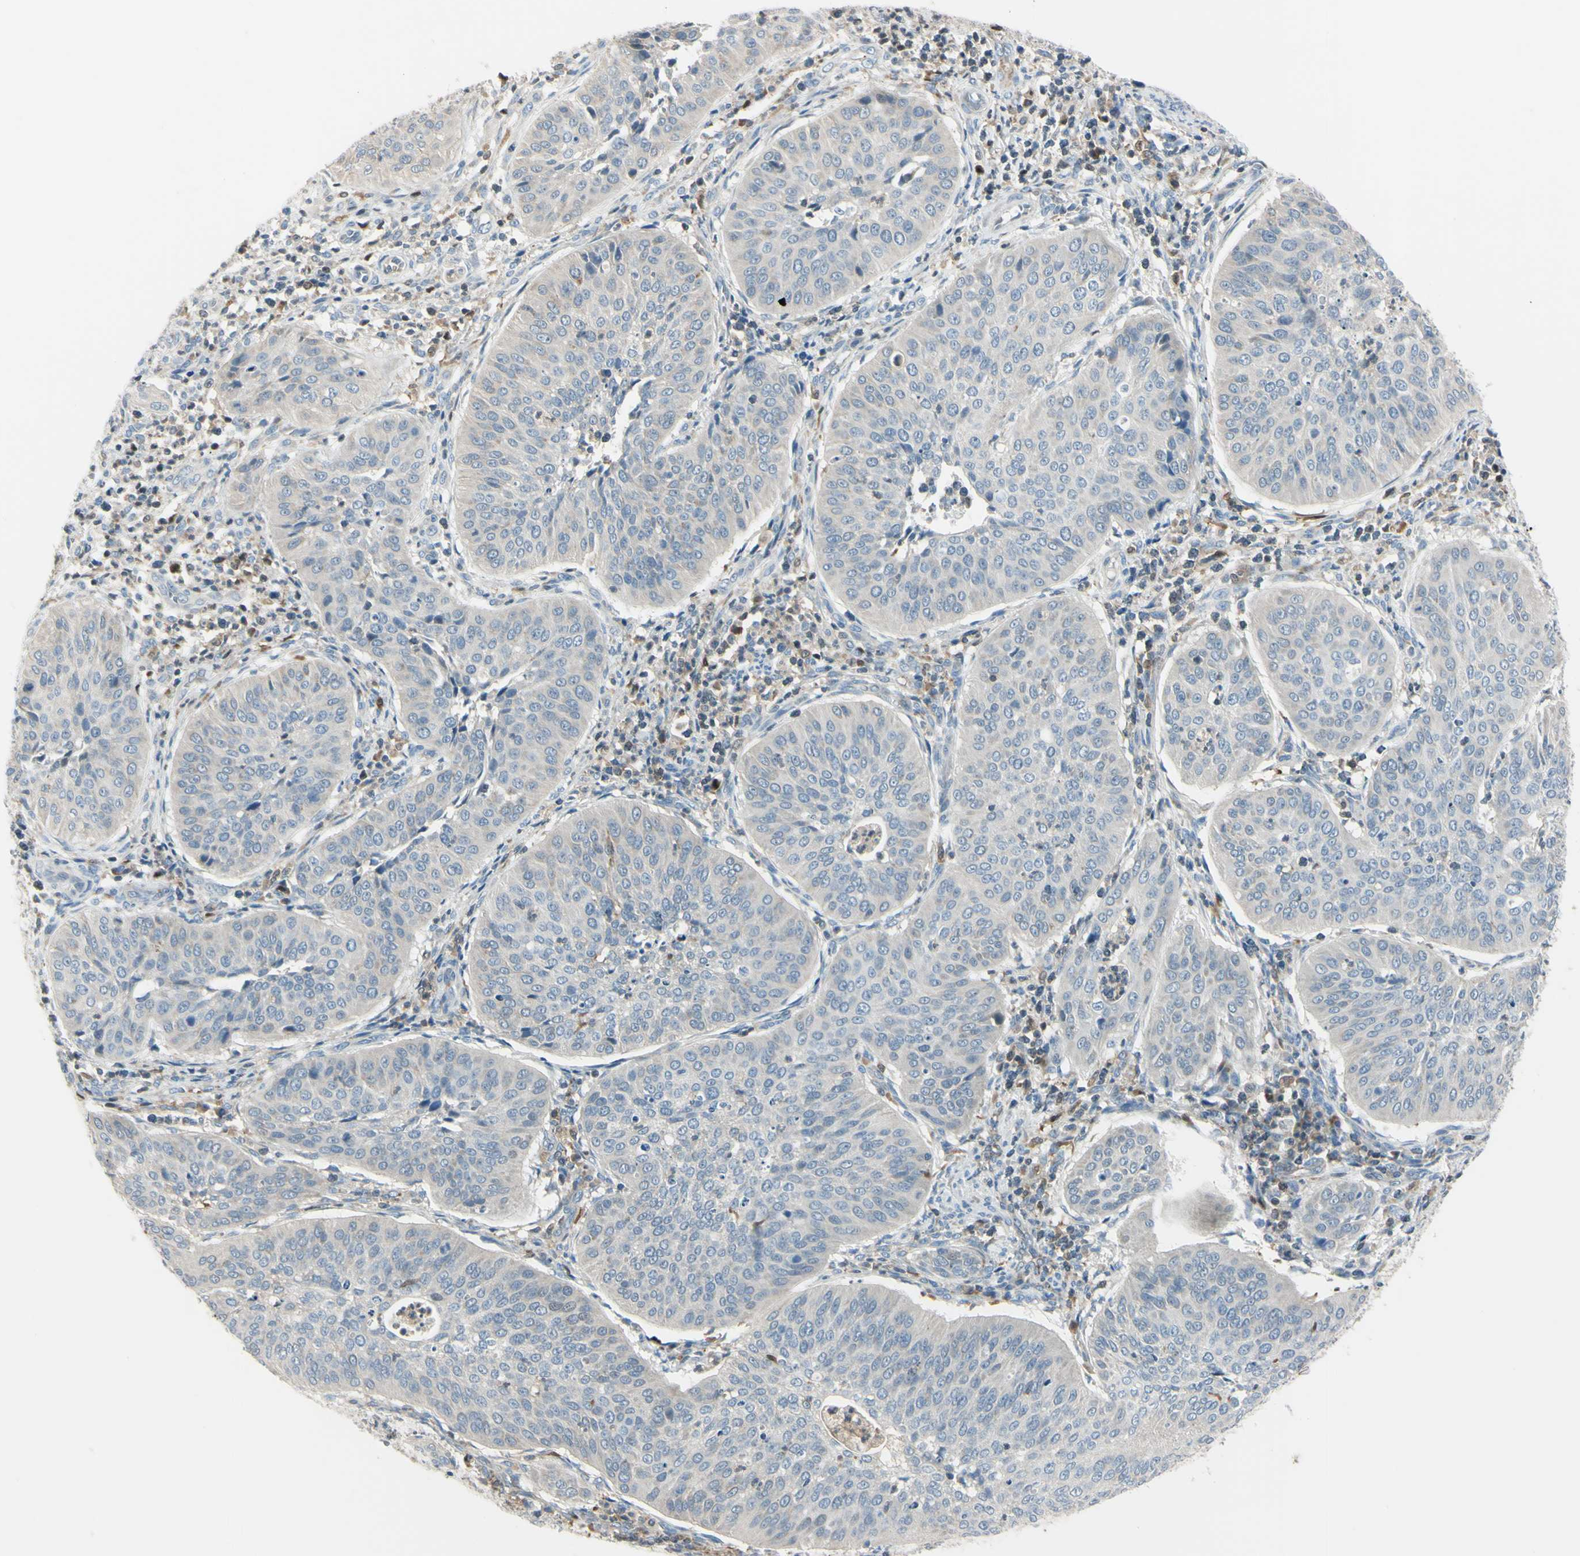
{"staining": {"intensity": "weak", "quantity": ">75%", "location": "cytoplasmic/membranous"}, "tissue": "cervical cancer", "cell_type": "Tumor cells", "image_type": "cancer", "snomed": [{"axis": "morphology", "description": "Normal tissue, NOS"}, {"axis": "morphology", "description": "Squamous cell carcinoma, NOS"}, {"axis": "topography", "description": "Cervix"}], "caption": "This image exhibits immunohistochemistry staining of human cervical squamous cell carcinoma, with low weak cytoplasmic/membranous positivity in approximately >75% of tumor cells.", "gene": "CYRIB", "patient": {"sex": "female", "age": 39}}